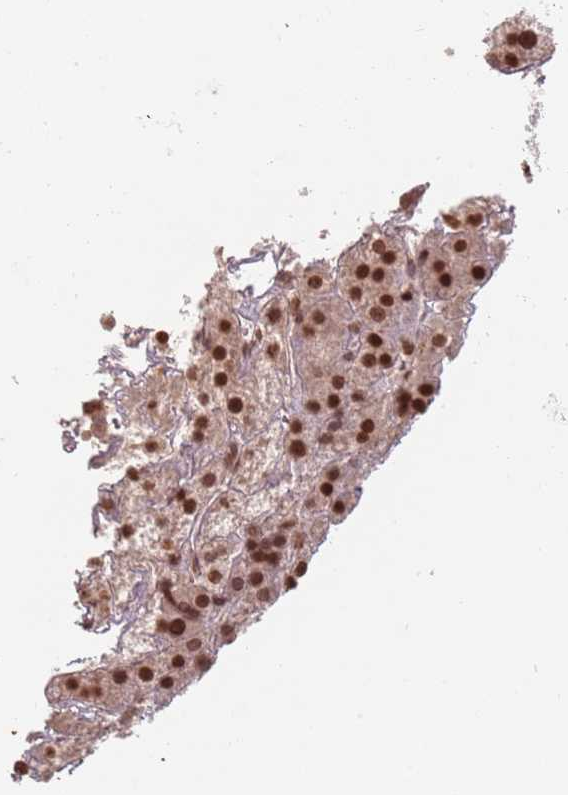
{"staining": {"intensity": "moderate", "quantity": ">75%", "location": "nuclear"}, "tissue": "adrenal gland", "cell_type": "Glandular cells", "image_type": "normal", "snomed": [{"axis": "morphology", "description": "Normal tissue, NOS"}, {"axis": "topography", "description": "Adrenal gland"}], "caption": "Adrenal gland stained with a brown dye shows moderate nuclear positive positivity in approximately >75% of glandular cells.", "gene": "NUP50", "patient": {"sex": "female", "age": 70}}